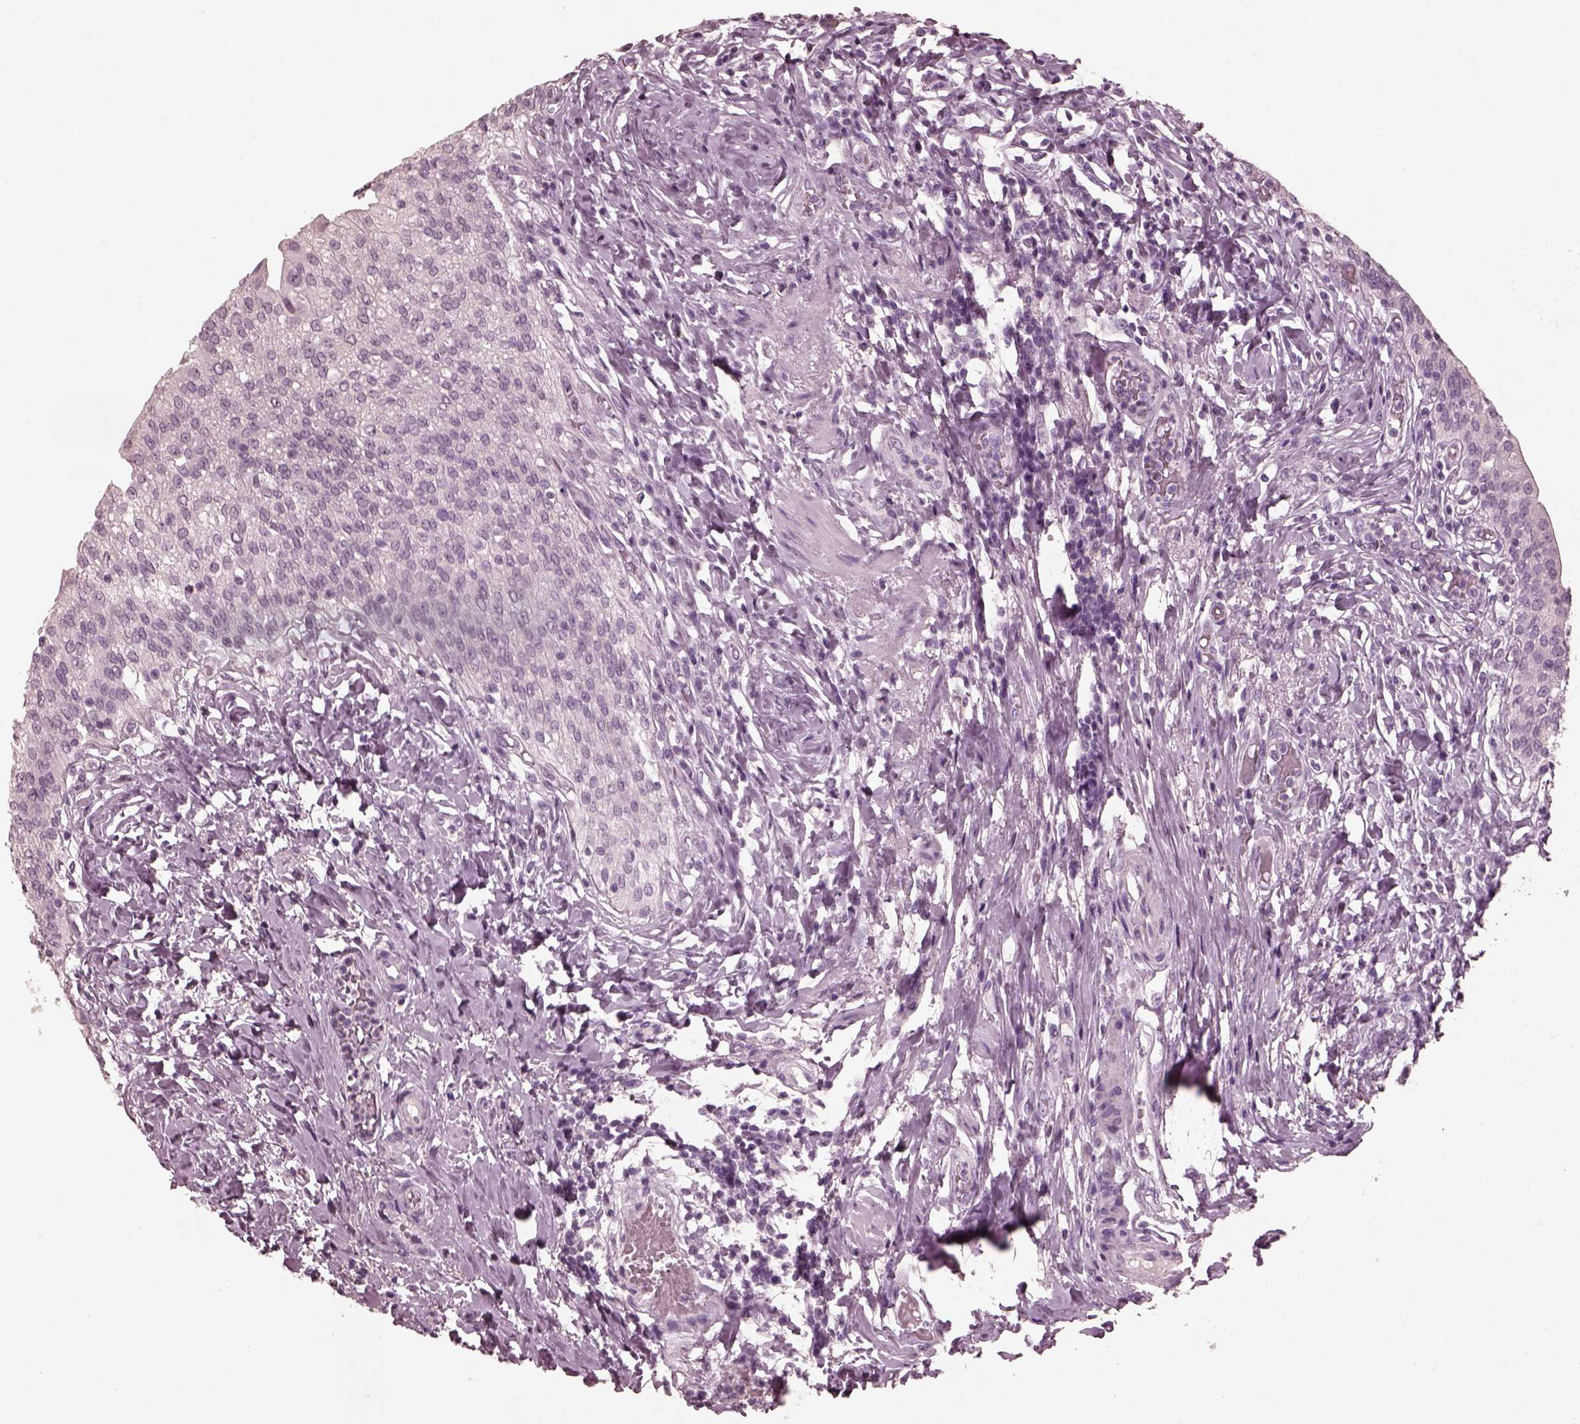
{"staining": {"intensity": "negative", "quantity": "none", "location": "none"}, "tissue": "urinary bladder", "cell_type": "Urothelial cells", "image_type": "normal", "snomed": [{"axis": "morphology", "description": "Normal tissue, NOS"}, {"axis": "morphology", "description": "Inflammation, NOS"}, {"axis": "topography", "description": "Urinary bladder"}], "caption": "Urothelial cells are negative for protein expression in benign human urinary bladder. (DAB (3,3'-diaminobenzidine) IHC, high magnification).", "gene": "CGA", "patient": {"sex": "male", "age": 64}}